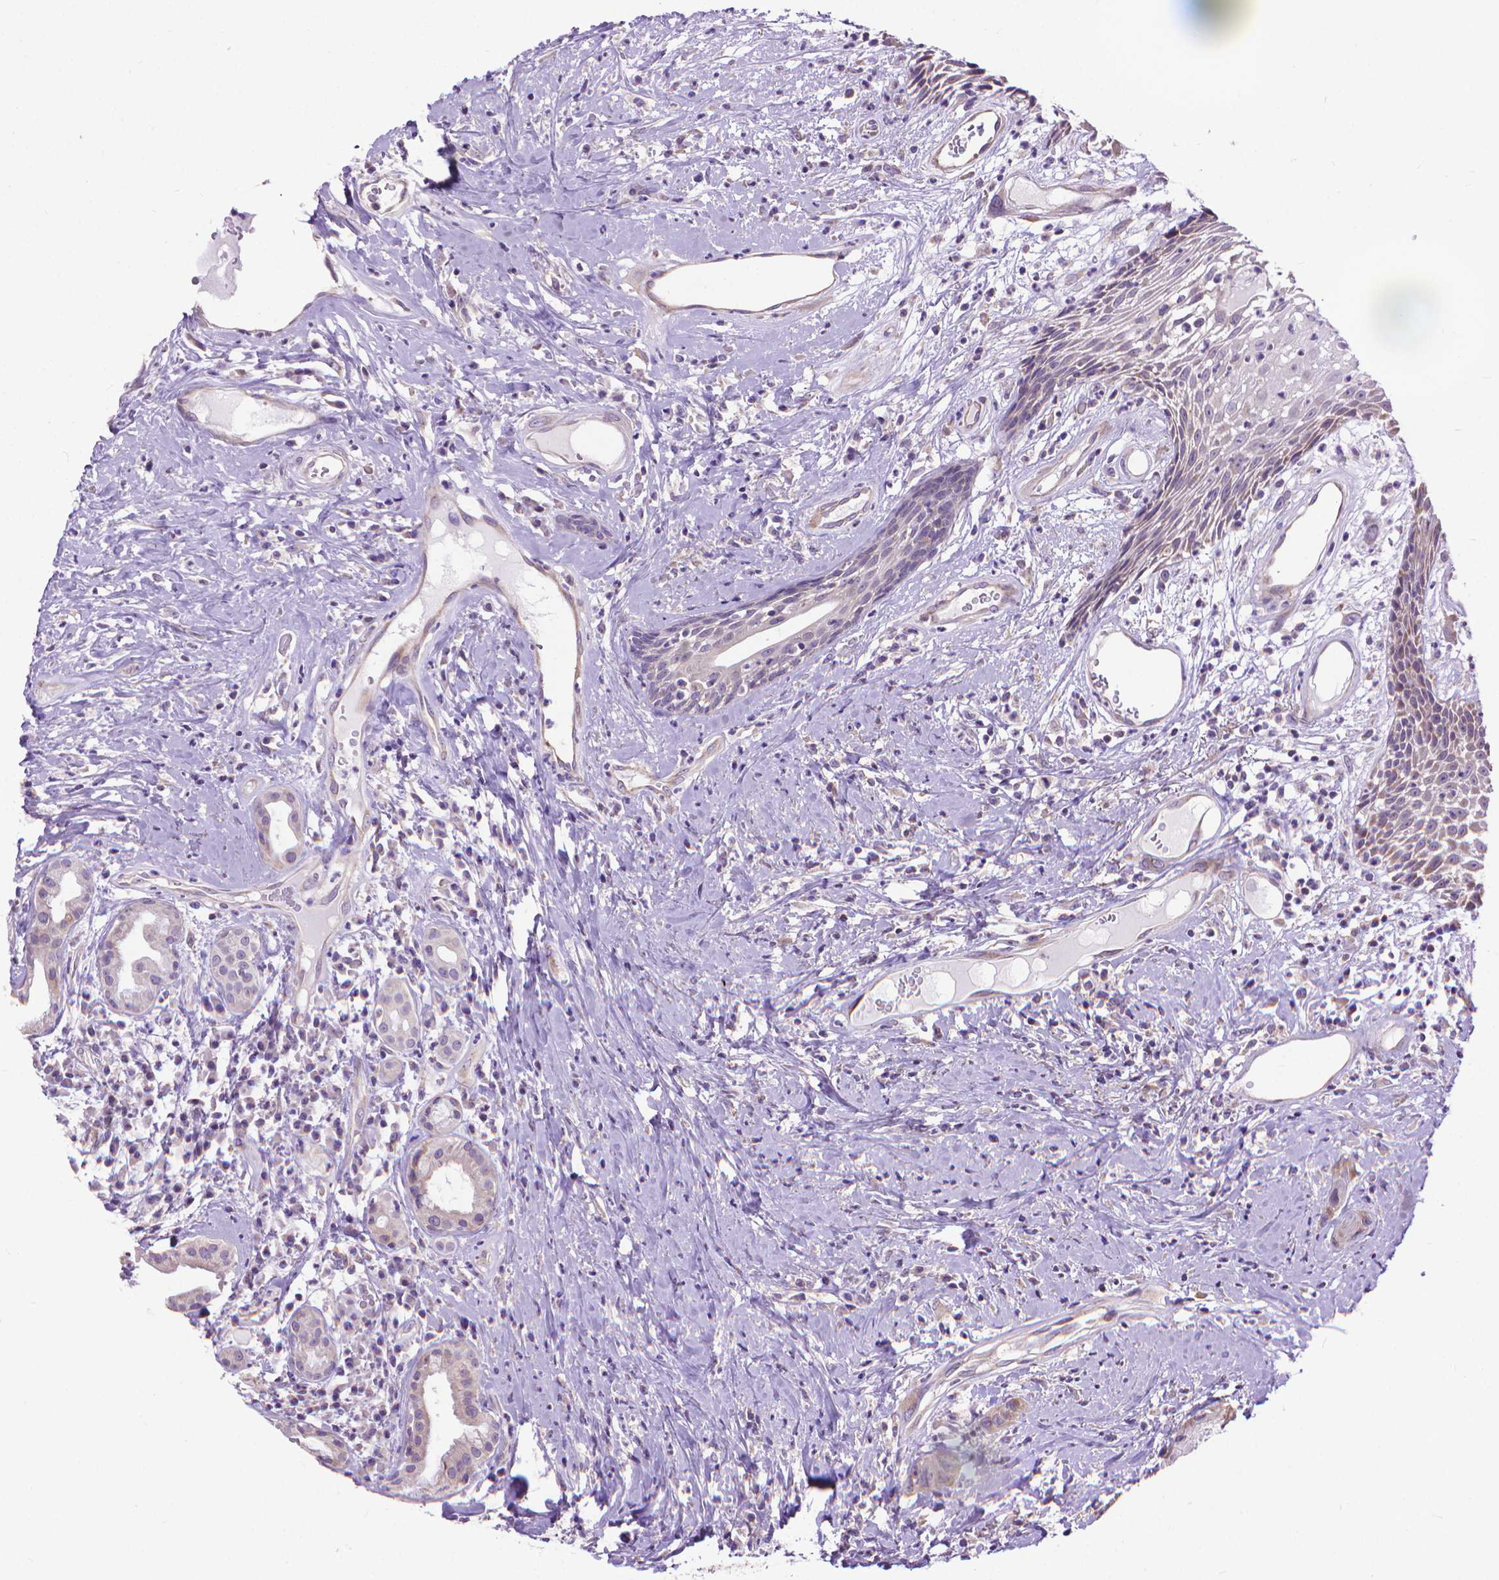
{"staining": {"intensity": "negative", "quantity": "none", "location": "none"}, "tissue": "head and neck cancer", "cell_type": "Tumor cells", "image_type": "cancer", "snomed": [{"axis": "morphology", "description": "Squamous cell carcinoma, NOS"}, {"axis": "topography", "description": "Head-Neck"}], "caption": "Immunohistochemistry photomicrograph of neoplastic tissue: squamous cell carcinoma (head and neck) stained with DAB (3,3'-diaminobenzidine) displays no significant protein positivity in tumor cells.", "gene": "SYN1", "patient": {"sex": "male", "age": 57}}